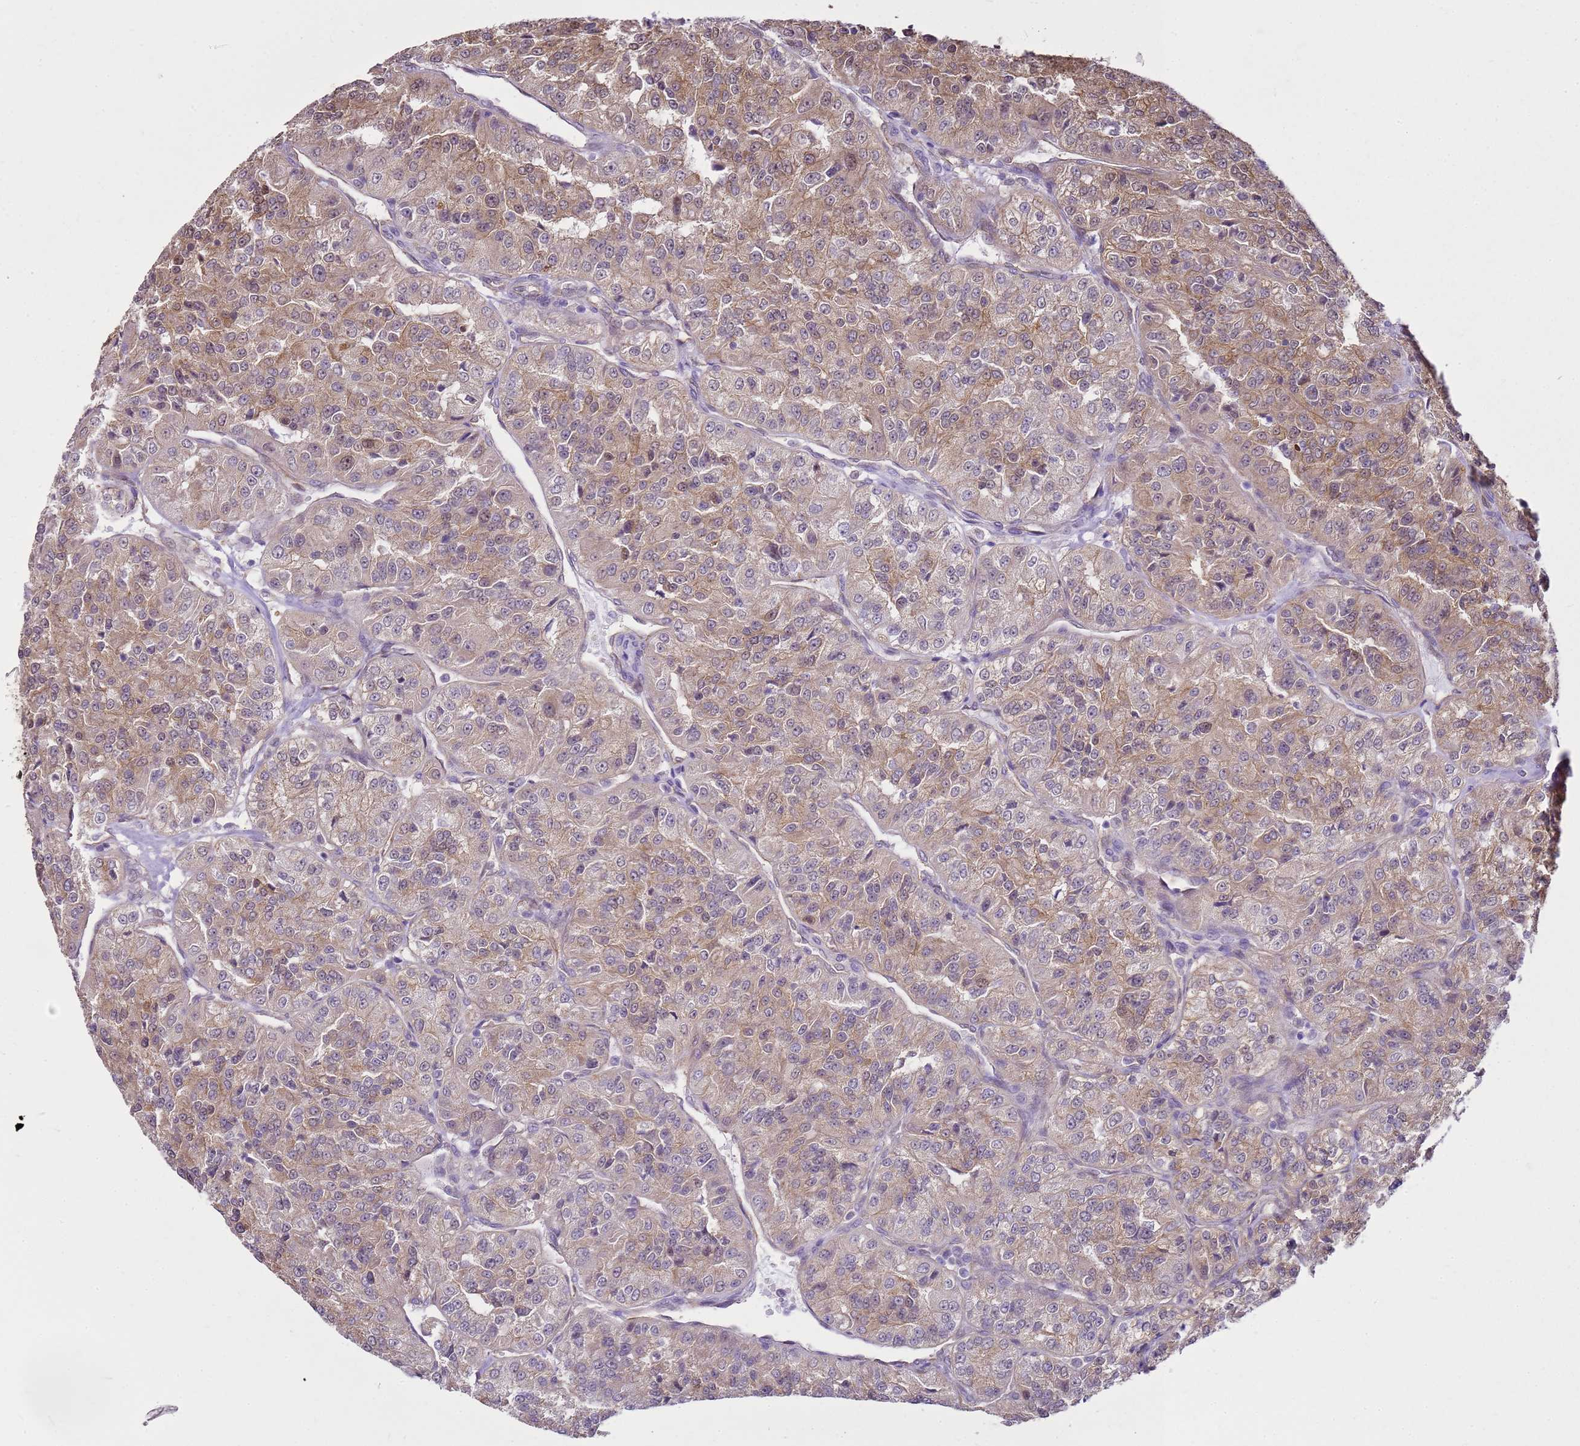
{"staining": {"intensity": "moderate", "quantity": ">75%", "location": "cytoplasmic/membranous"}, "tissue": "renal cancer", "cell_type": "Tumor cells", "image_type": "cancer", "snomed": [{"axis": "morphology", "description": "Adenocarcinoma, NOS"}, {"axis": "topography", "description": "Kidney"}], "caption": "Immunohistochemical staining of human renal adenocarcinoma demonstrates medium levels of moderate cytoplasmic/membranous protein expression in approximately >75% of tumor cells. The protein of interest is stained brown, and the nuclei are stained in blue (DAB (3,3'-diaminobenzidine) IHC with brightfield microscopy, high magnification).", "gene": "YWHAE", "patient": {"sex": "female", "age": 63}}